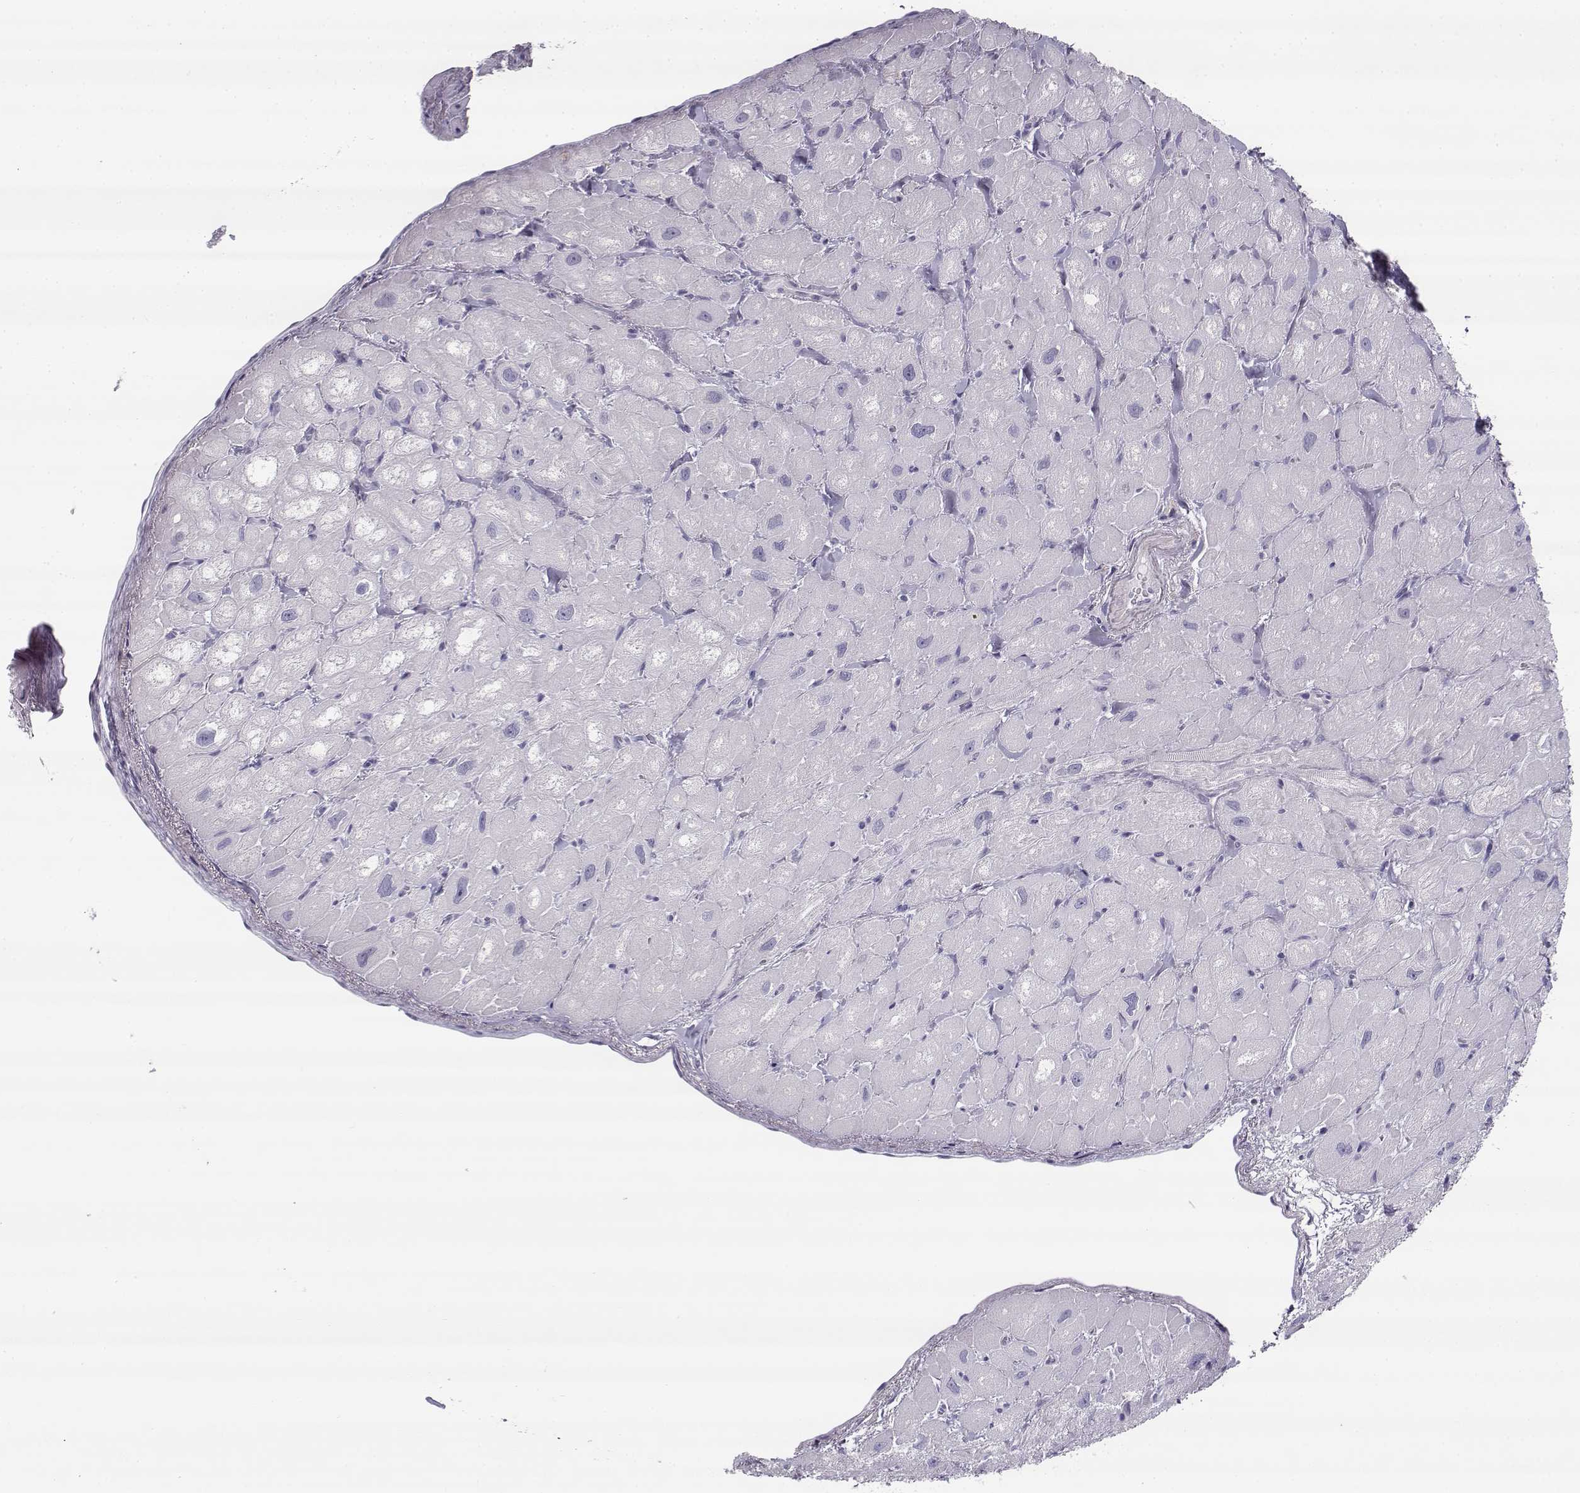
{"staining": {"intensity": "negative", "quantity": "none", "location": "none"}, "tissue": "heart muscle", "cell_type": "Cardiomyocytes", "image_type": "normal", "snomed": [{"axis": "morphology", "description": "Normal tissue, NOS"}, {"axis": "topography", "description": "Heart"}], "caption": "A high-resolution micrograph shows IHC staining of normal heart muscle, which reveals no significant staining in cardiomyocytes.", "gene": "CREB3L3", "patient": {"sex": "male", "age": 60}}